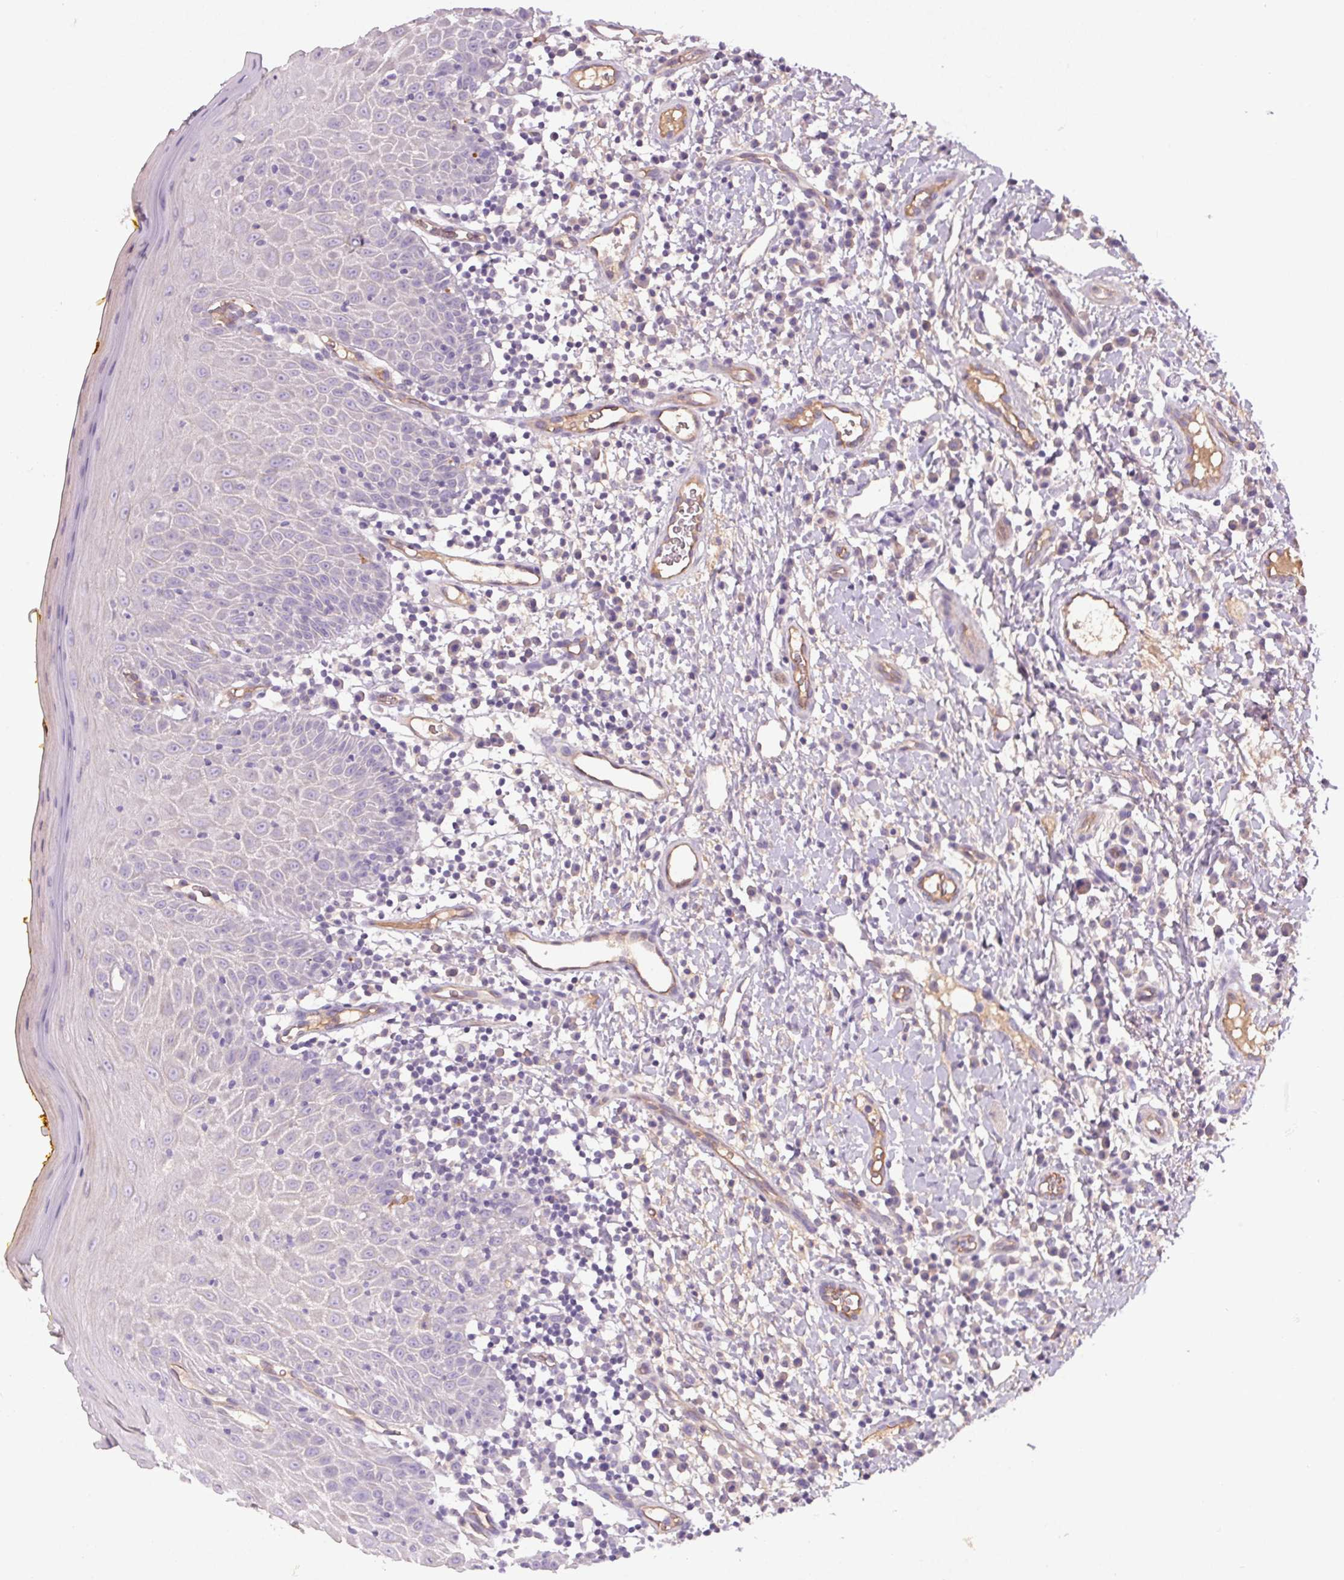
{"staining": {"intensity": "negative", "quantity": "none", "location": "none"}, "tissue": "oral mucosa", "cell_type": "Squamous epithelial cells", "image_type": "normal", "snomed": [{"axis": "morphology", "description": "Normal tissue, NOS"}, {"axis": "topography", "description": "Oral tissue"}, {"axis": "topography", "description": "Tounge, NOS"}], "caption": "The immunohistochemistry histopathology image has no significant expression in squamous epithelial cells of oral mucosa.", "gene": "APOC4", "patient": {"sex": "female", "age": 58}}